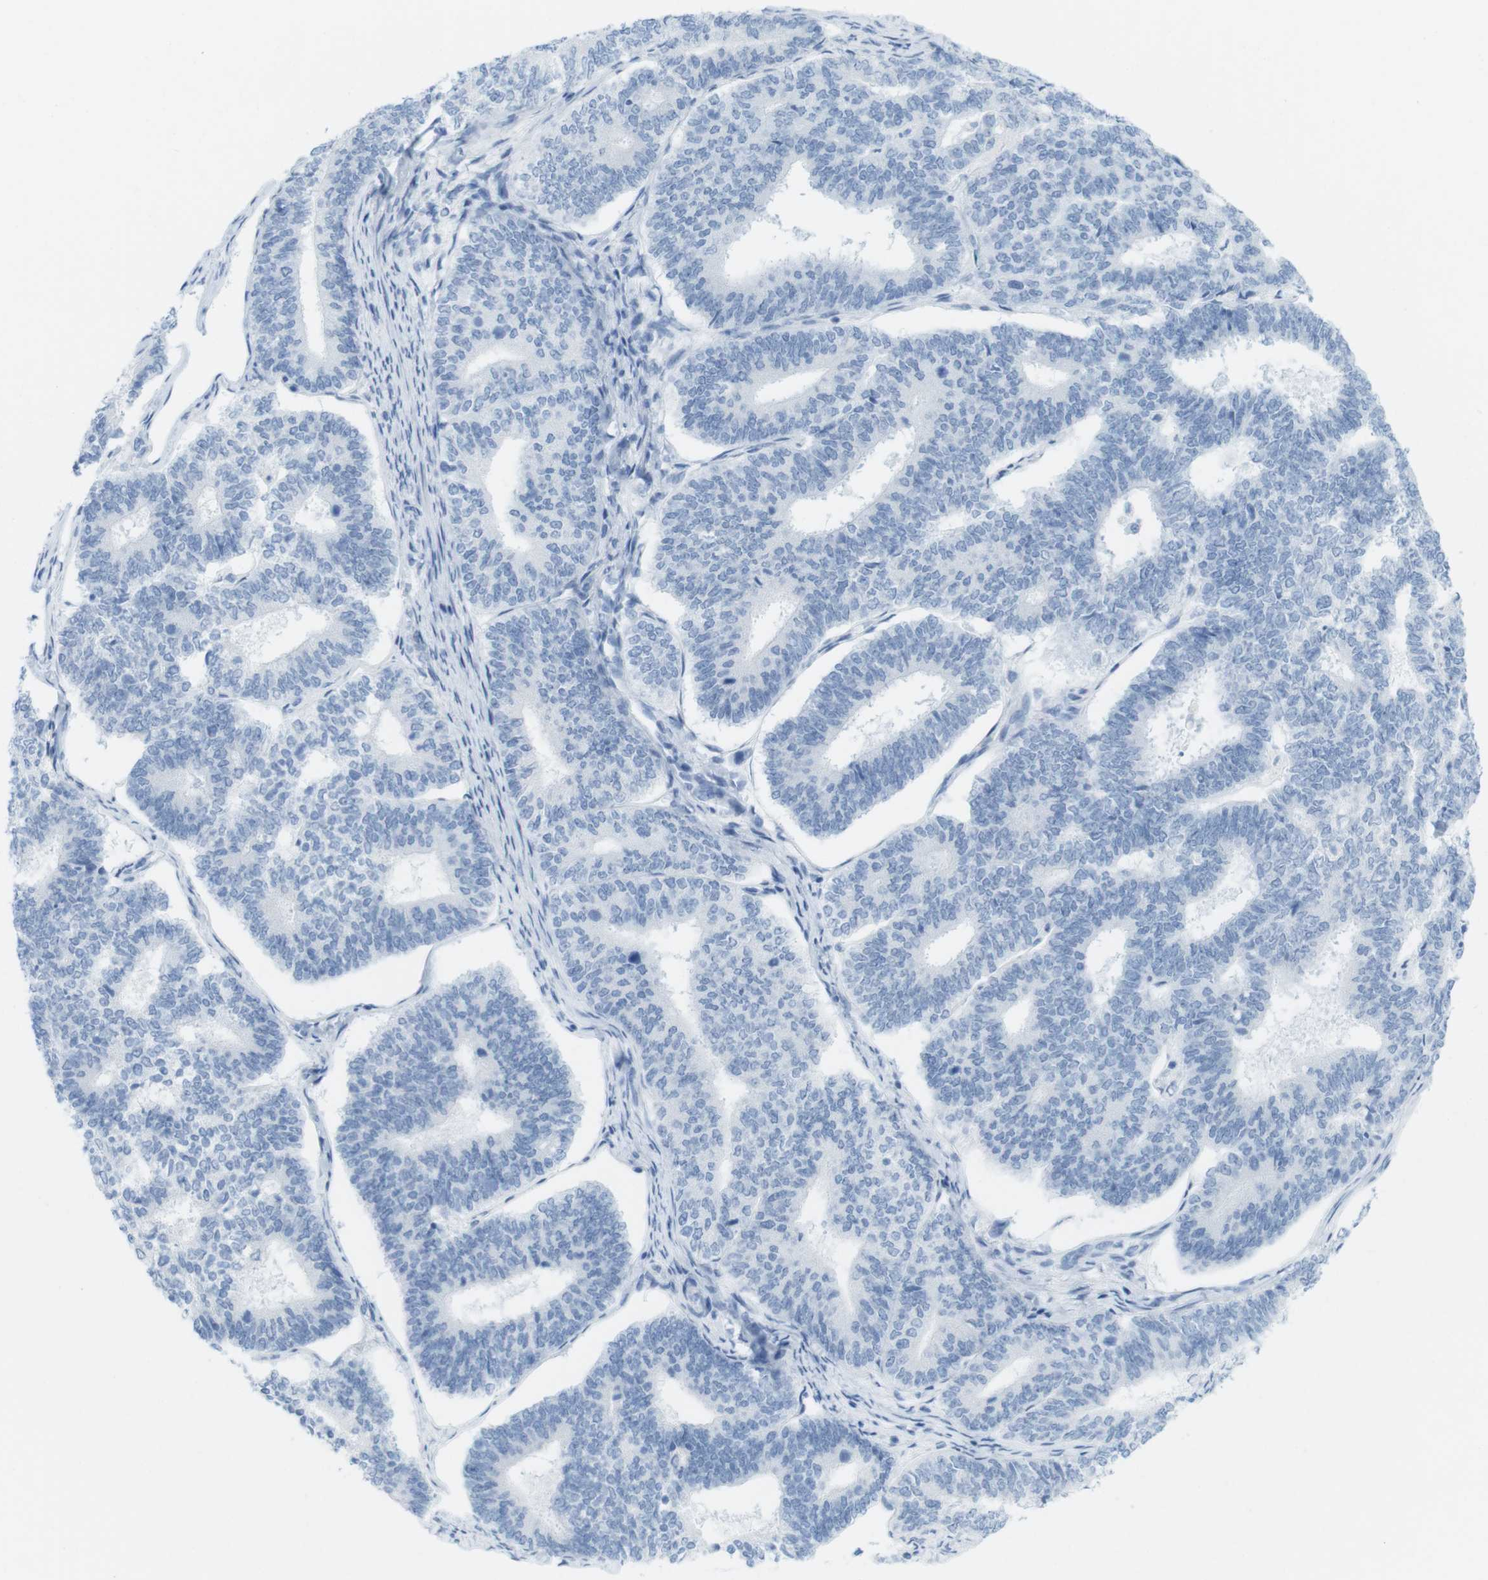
{"staining": {"intensity": "negative", "quantity": "none", "location": "none"}, "tissue": "endometrial cancer", "cell_type": "Tumor cells", "image_type": "cancer", "snomed": [{"axis": "morphology", "description": "Adenocarcinoma, NOS"}, {"axis": "topography", "description": "Endometrium"}], "caption": "There is no significant expression in tumor cells of endometrial cancer (adenocarcinoma). (DAB immunohistochemistry, high magnification).", "gene": "TNNT2", "patient": {"sex": "female", "age": 70}}